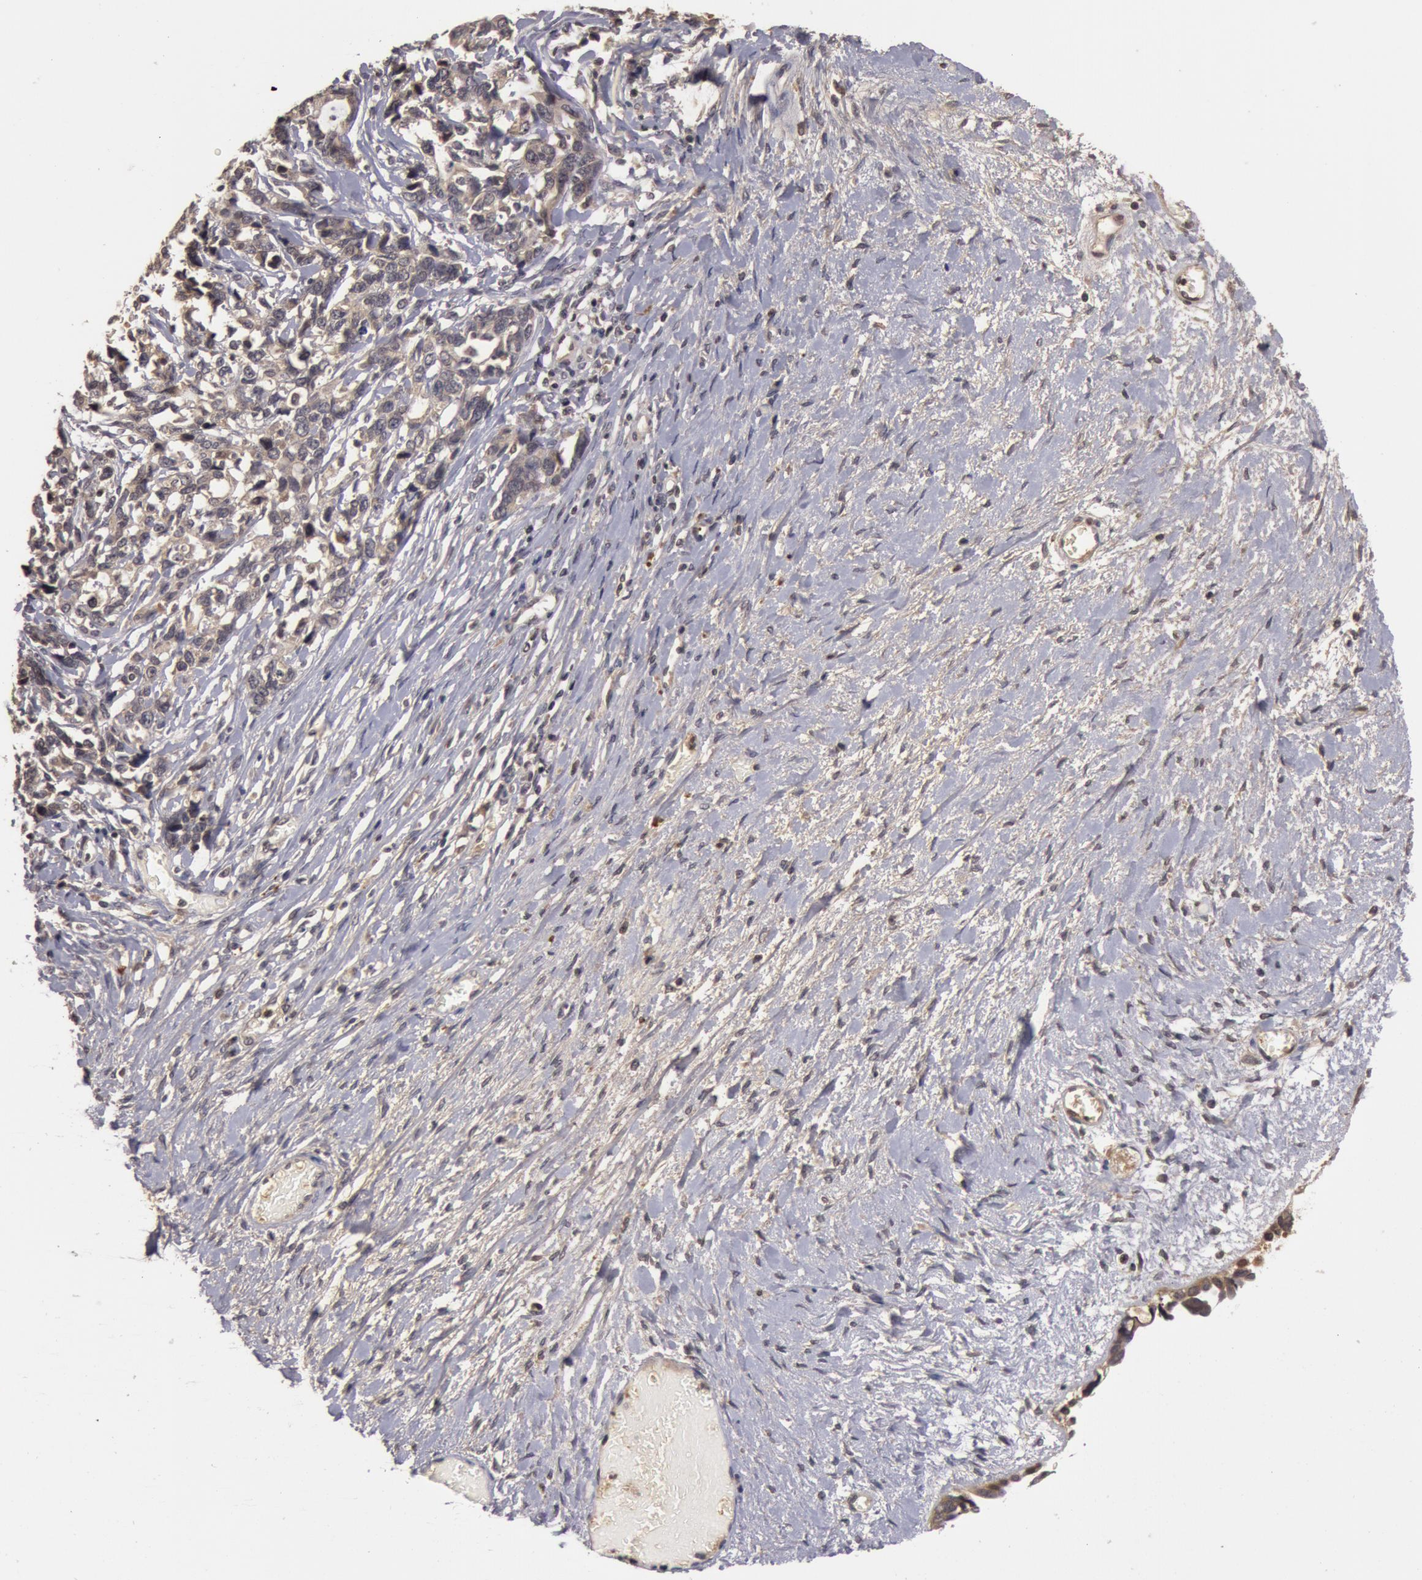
{"staining": {"intensity": "weak", "quantity": ">75%", "location": "cytoplasmic/membranous"}, "tissue": "ovarian cancer", "cell_type": "Tumor cells", "image_type": "cancer", "snomed": [{"axis": "morphology", "description": "Cystadenocarcinoma, serous, NOS"}, {"axis": "topography", "description": "Ovary"}], "caption": "A micrograph showing weak cytoplasmic/membranous expression in about >75% of tumor cells in ovarian cancer (serous cystadenocarcinoma), as visualized by brown immunohistochemical staining.", "gene": "BCHE", "patient": {"sex": "female", "age": 69}}